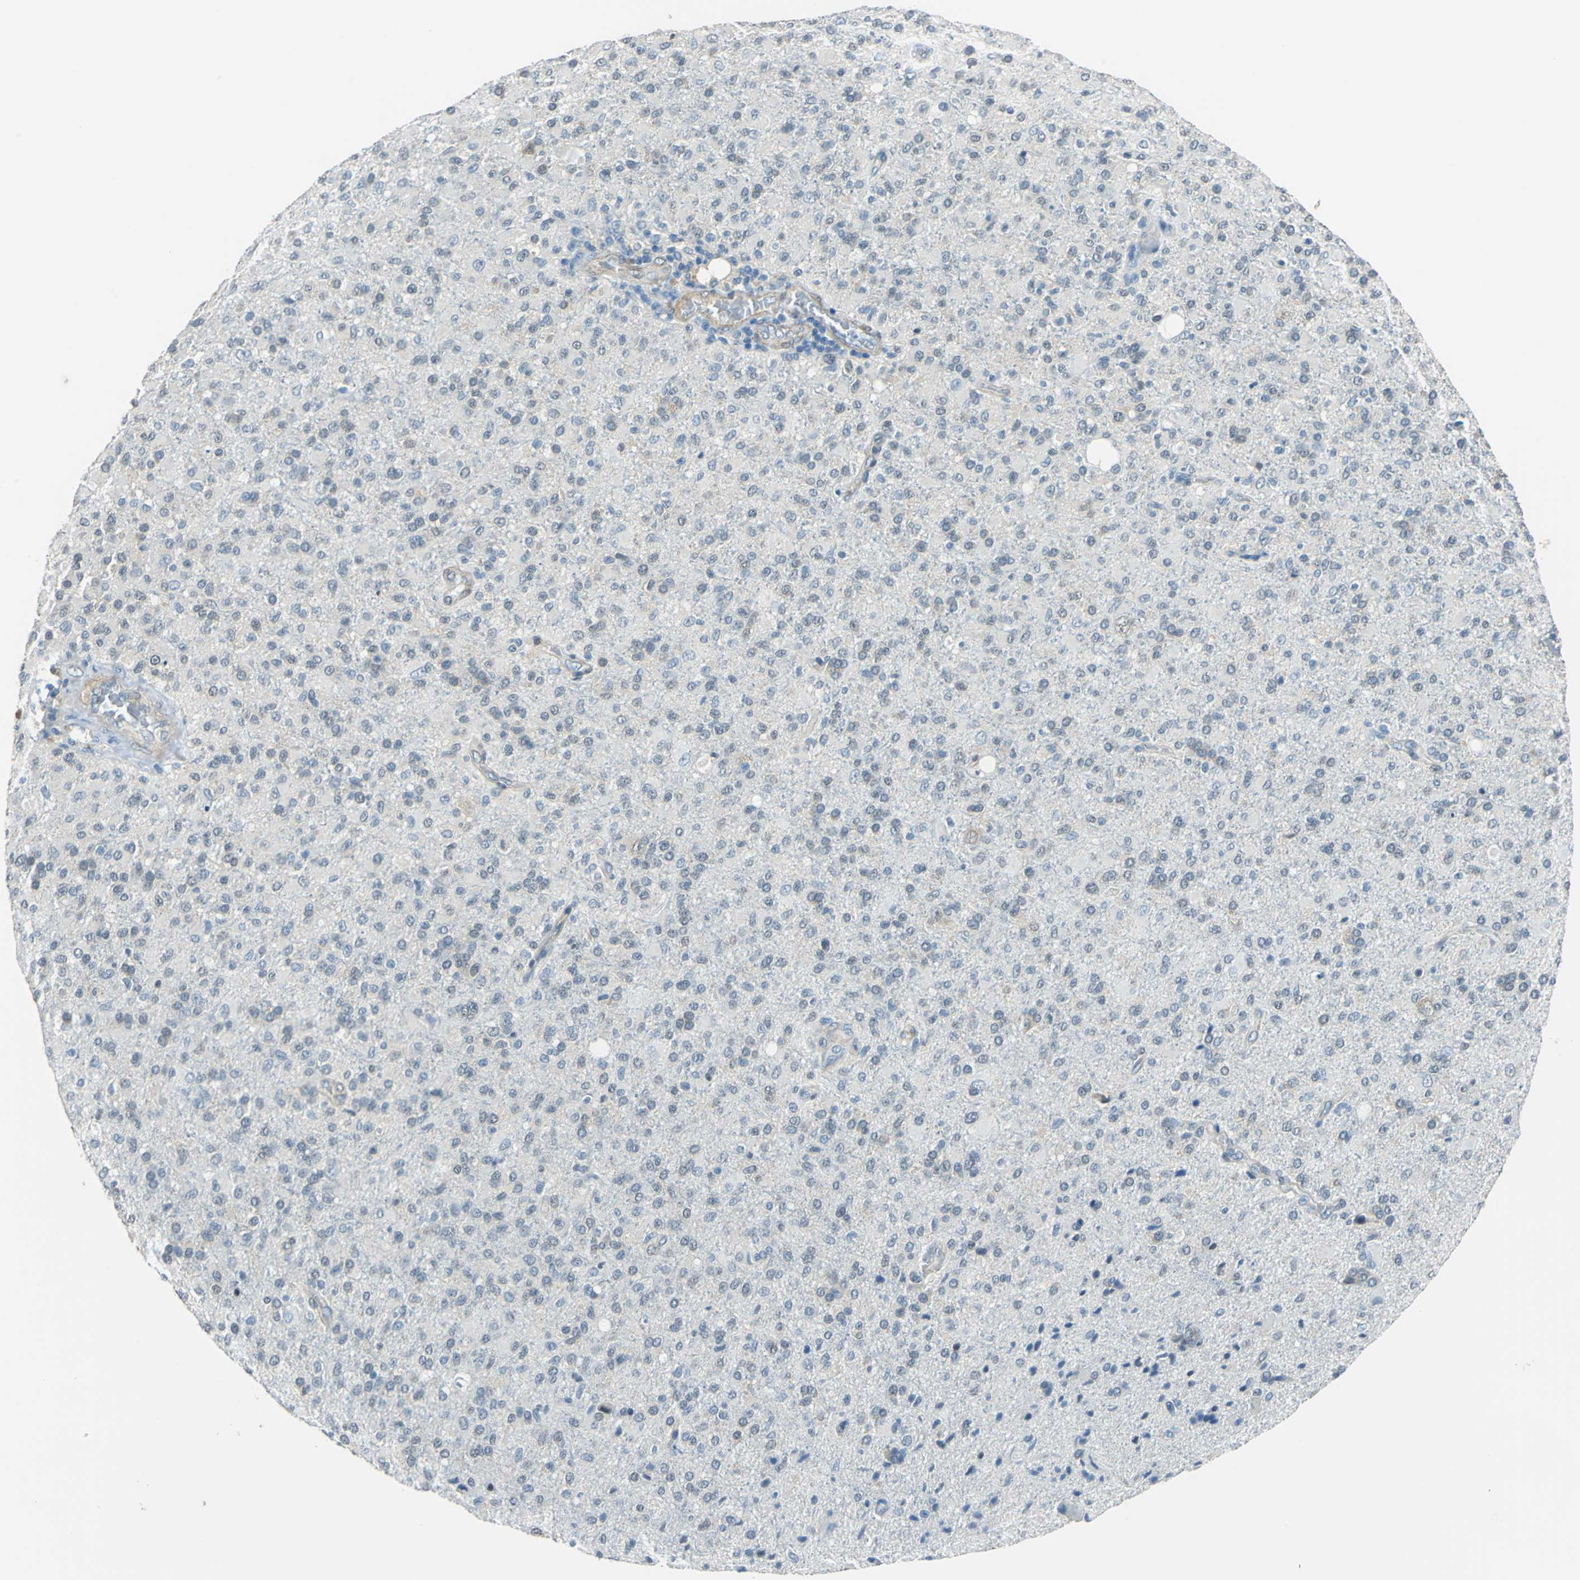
{"staining": {"intensity": "weak", "quantity": "<25%", "location": "cytoplasmic/membranous"}, "tissue": "glioma", "cell_type": "Tumor cells", "image_type": "cancer", "snomed": [{"axis": "morphology", "description": "Glioma, malignant, High grade"}, {"axis": "topography", "description": "Brain"}], "caption": "Tumor cells are negative for brown protein staining in glioma. (Immunohistochemistry, brightfield microscopy, high magnification).", "gene": "FKBP4", "patient": {"sex": "male", "age": 71}}